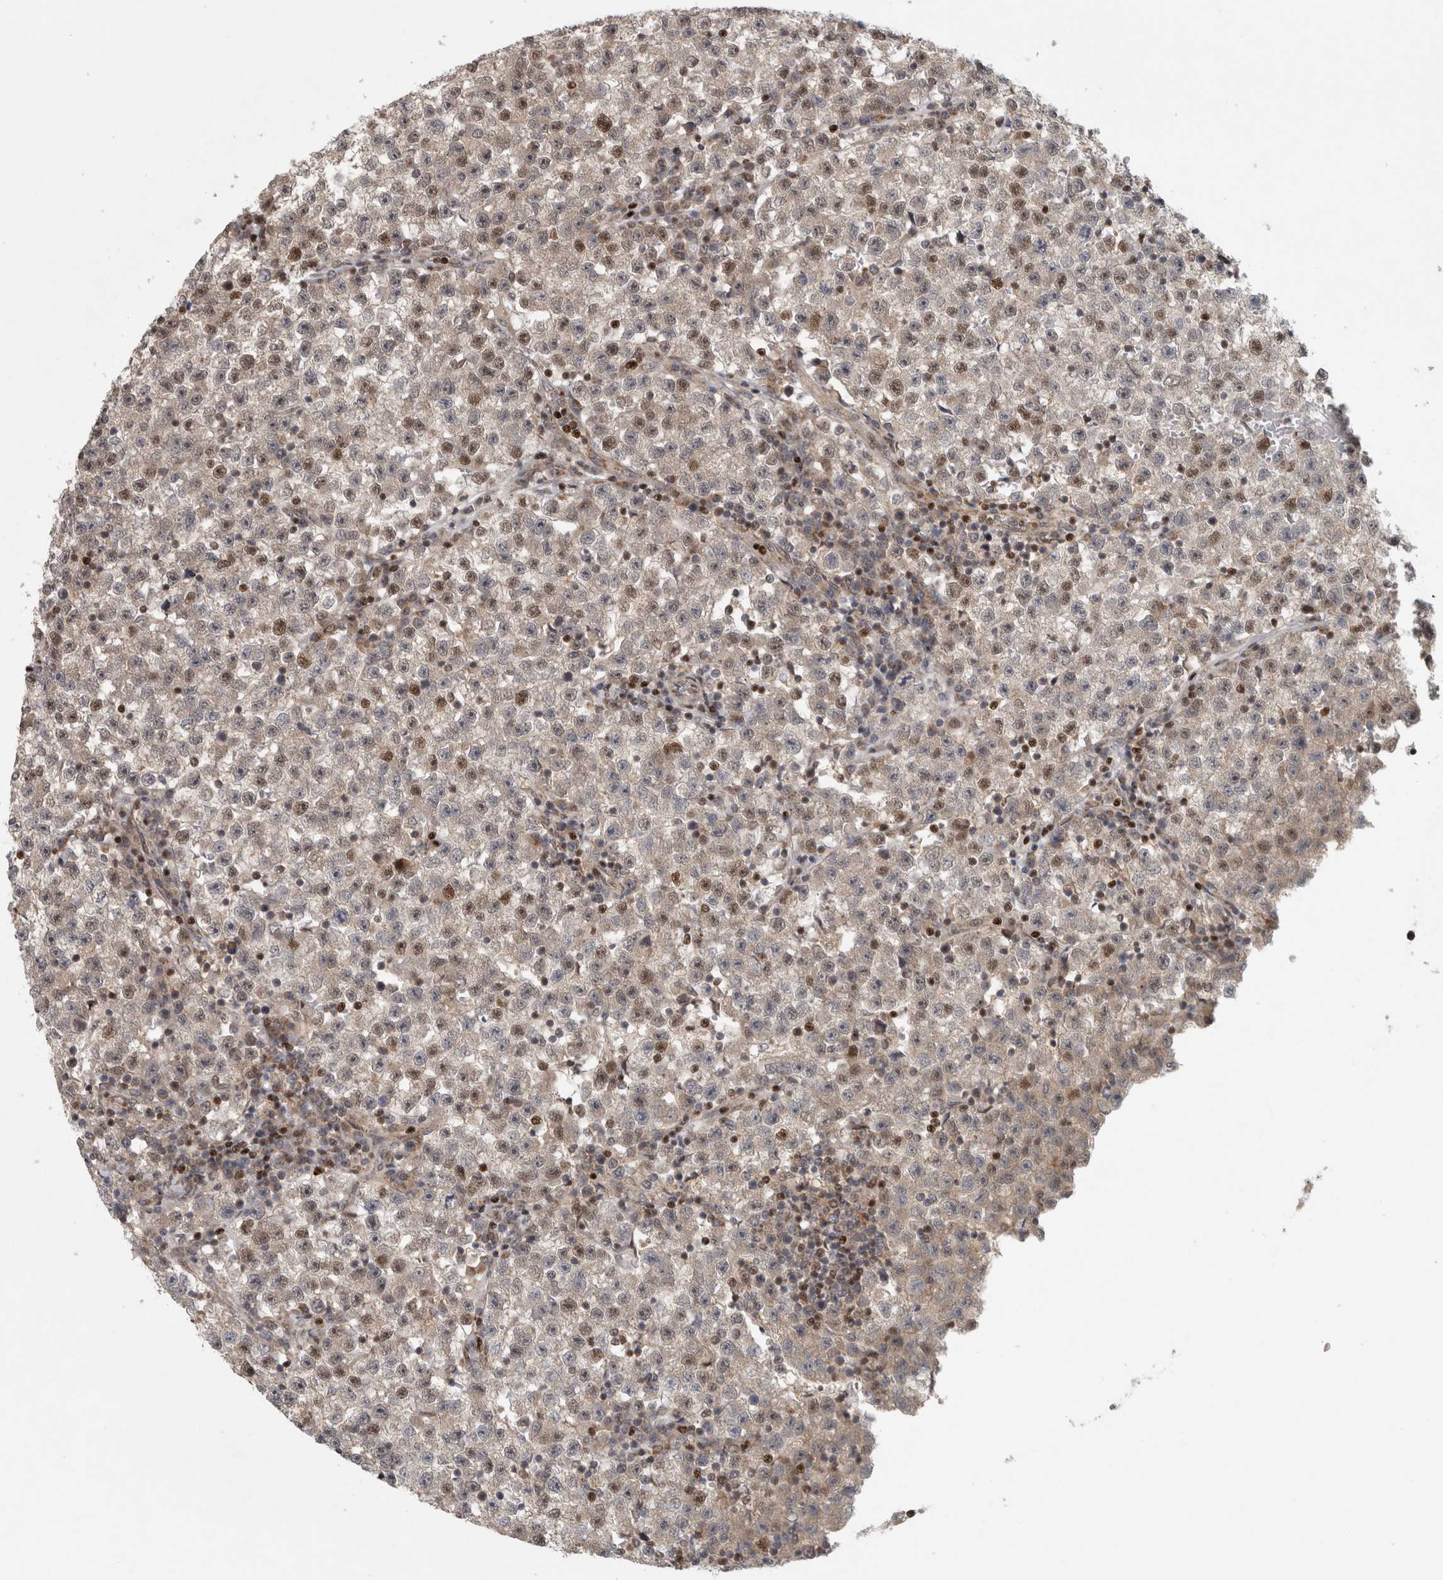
{"staining": {"intensity": "moderate", "quantity": "<25%", "location": "nuclear"}, "tissue": "testis cancer", "cell_type": "Tumor cells", "image_type": "cancer", "snomed": [{"axis": "morphology", "description": "Seminoma, NOS"}, {"axis": "topography", "description": "Testis"}], "caption": "Moderate nuclear expression is identified in approximately <25% of tumor cells in seminoma (testis).", "gene": "KDM8", "patient": {"sex": "male", "age": 22}}